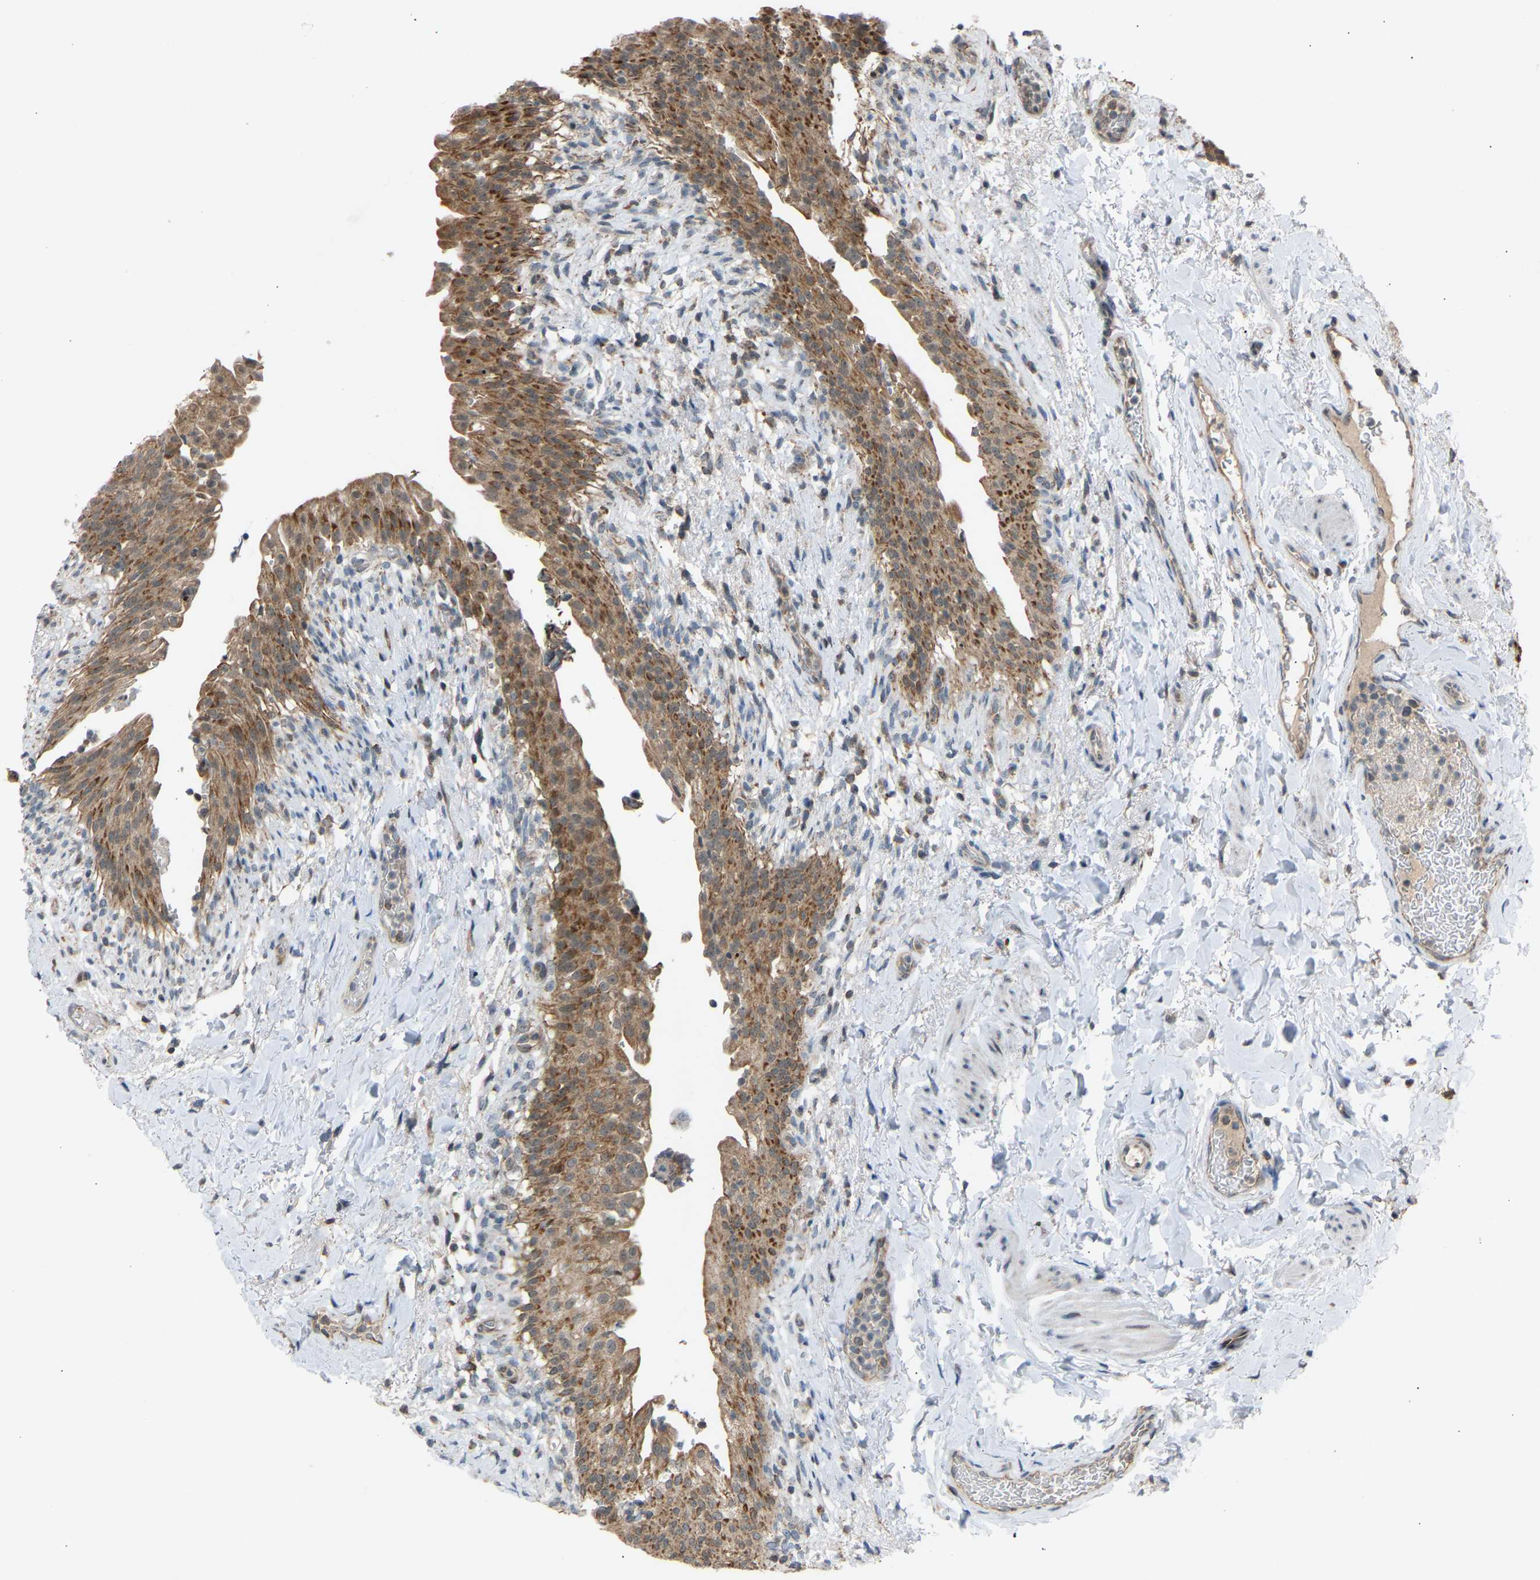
{"staining": {"intensity": "strong", "quantity": ">75%", "location": "cytoplasmic/membranous"}, "tissue": "urinary bladder", "cell_type": "Urothelial cells", "image_type": "normal", "snomed": [{"axis": "morphology", "description": "Normal tissue, NOS"}, {"axis": "topography", "description": "Urinary bladder"}], "caption": "Unremarkable urinary bladder exhibits strong cytoplasmic/membranous expression in about >75% of urothelial cells, visualized by immunohistochemistry.", "gene": "SLIRP", "patient": {"sex": "female", "age": 60}}